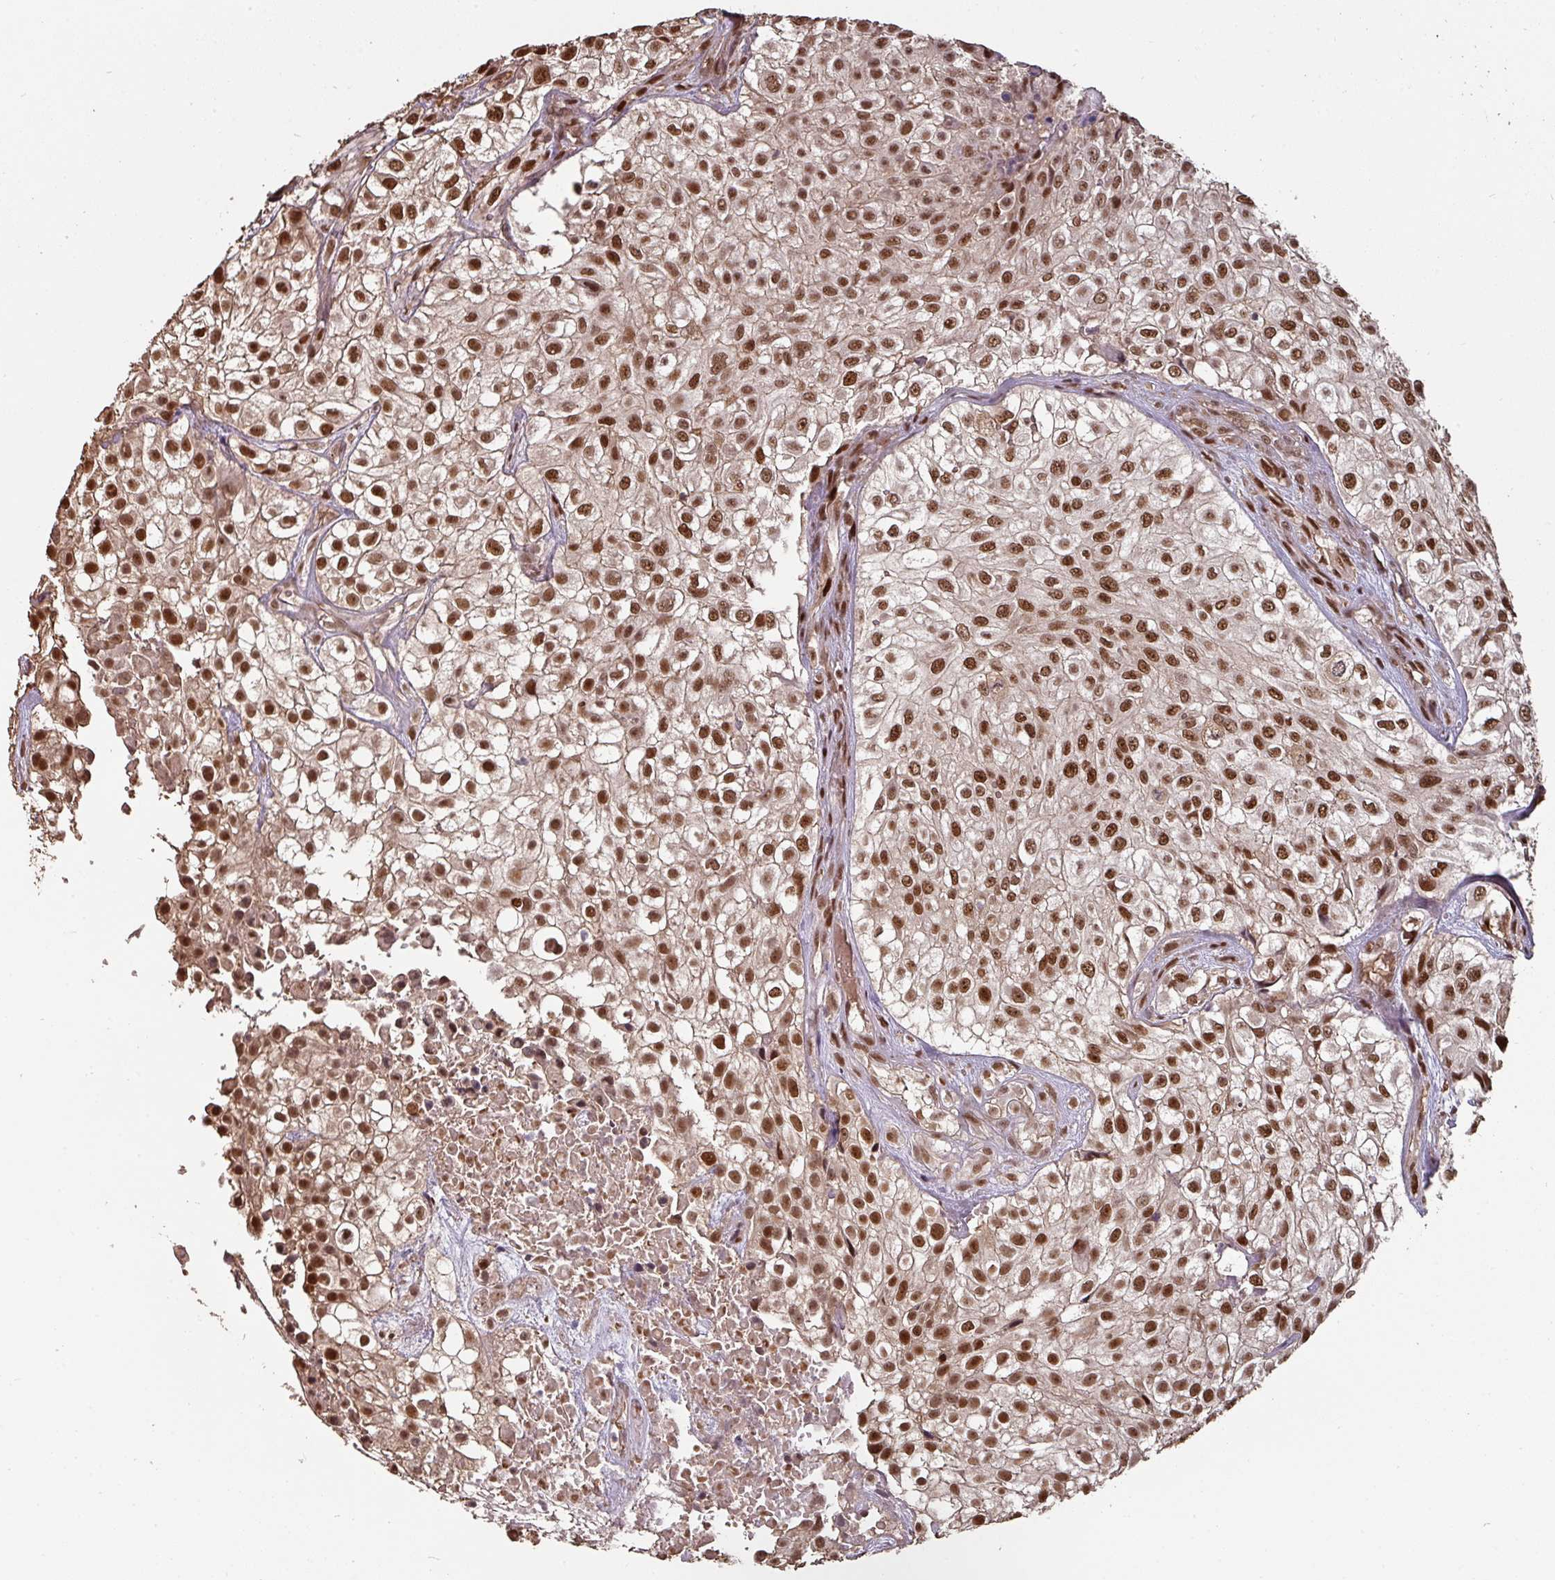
{"staining": {"intensity": "strong", "quantity": ">75%", "location": "nuclear"}, "tissue": "urothelial cancer", "cell_type": "Tumor cells", "image_type": "cancer", "snomed": [{"axis": "morphology", "description": "Urothelial carcinoma, High grade"}, {"axis": "topography", "description": "Urinary bladder"}], "caption": "The micrograph reveals immunohistochemical staining of urothelial cancer. There is strong nuclear expression is identified in approximately >75% of tumor cells.", "gene": "POLD1", "patient": {"sex": "male", "age": 56}}